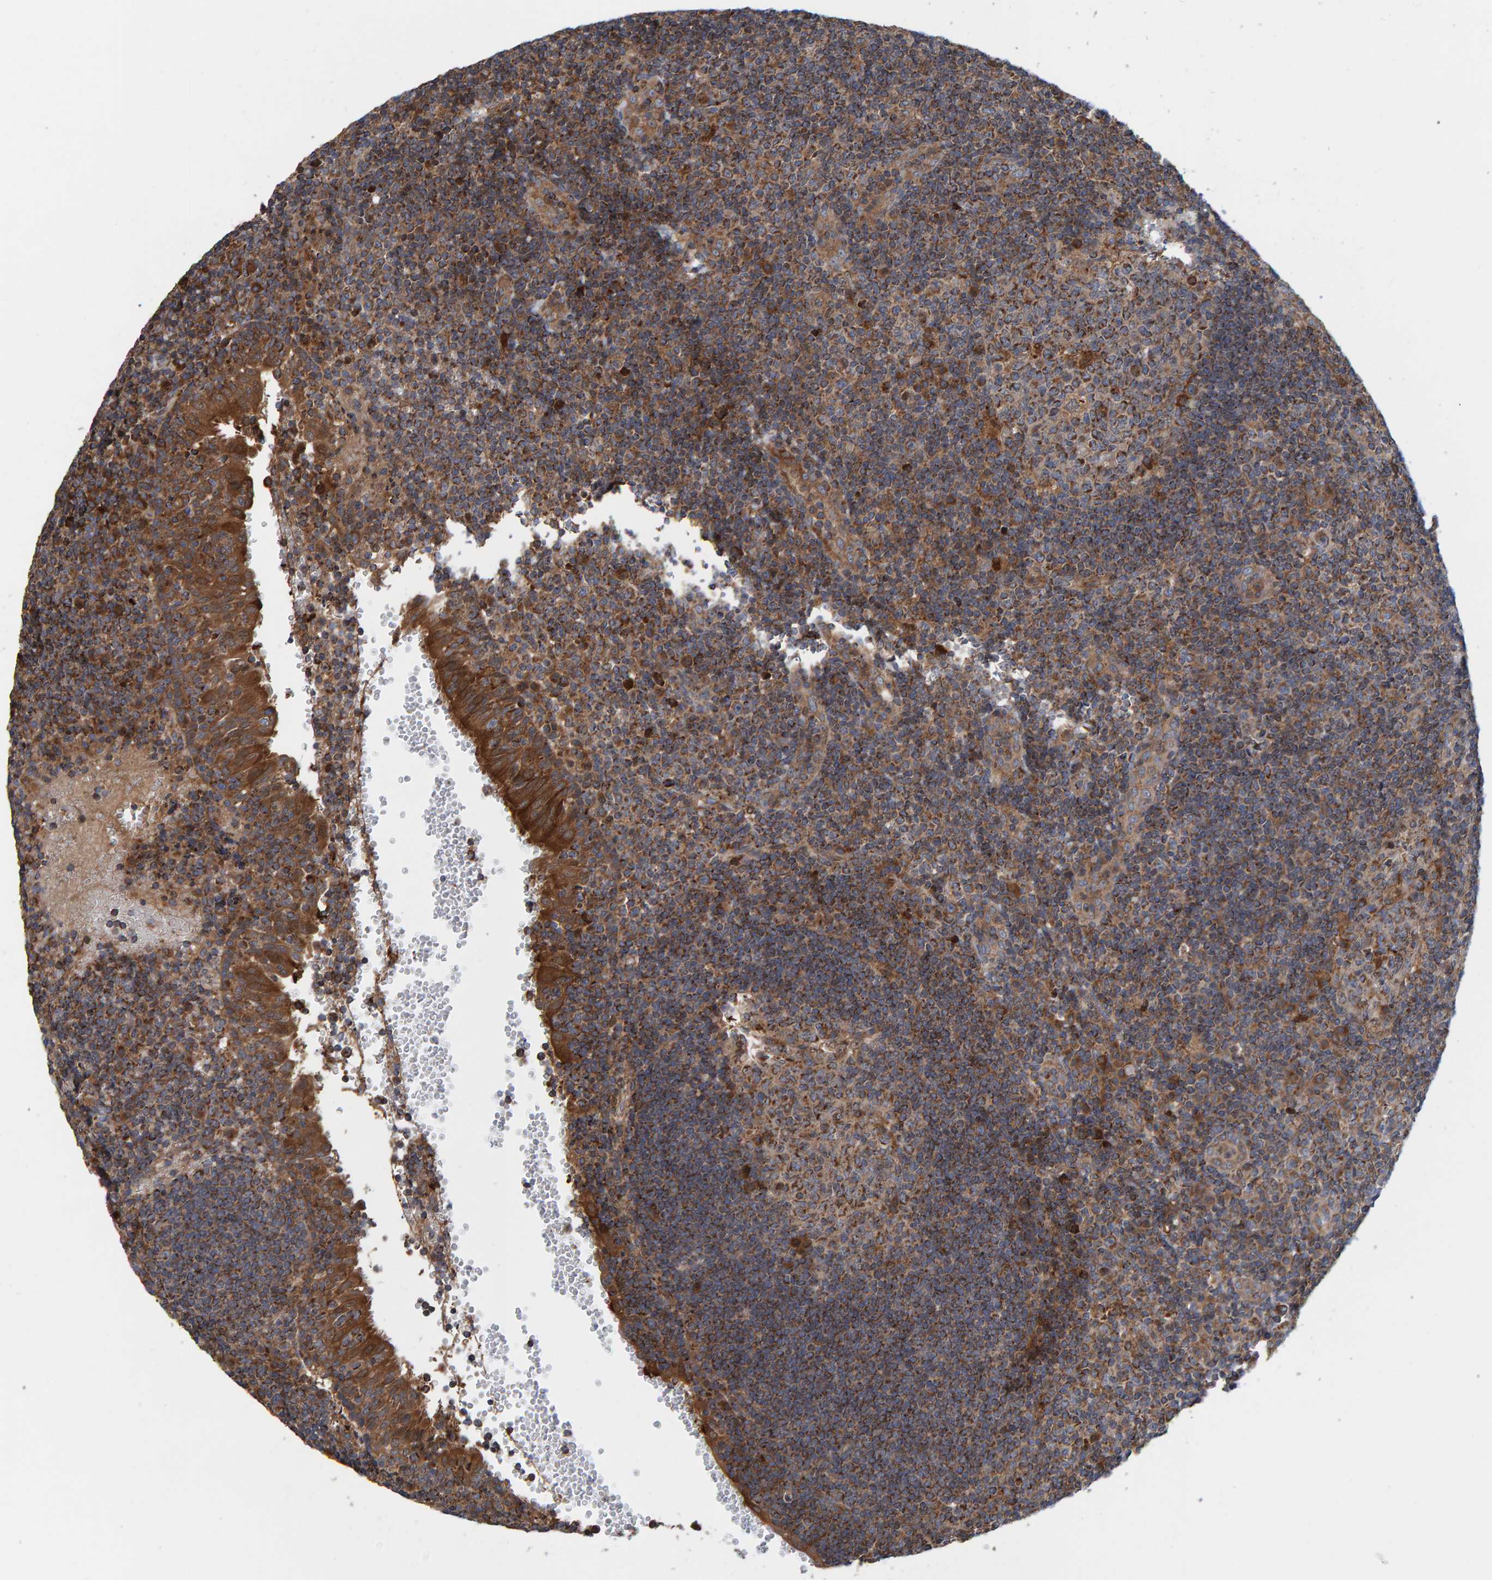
{"staining": {"intensity": "moderate", "quantity": ">75%", "location": "cytoplasmic/membranous"}, "tissue": "tonsil", "cell_type": "Germinal center cells", "image_type": "normal", "snomed": [{"axis": "morphology", "description": "Normal tissue, NOS"}, {"axis": "topography", "description": "Tonsil"}], "caption": "Immunohistochemistry (IHC) staining of unremarkable tonsil, which reveals medium levels of moderate cytoplasmic/membranous positivity in approximately >75% of germinal center cells indicating moderate cytoplasmic/membranous protein expression. The staining was performed using DAB (brown) for protein detection and nuclei were counterstained in hematoxylin (blue).", "gene": "KIAA0753", "patient": {"sex": "female", "age": 40}}